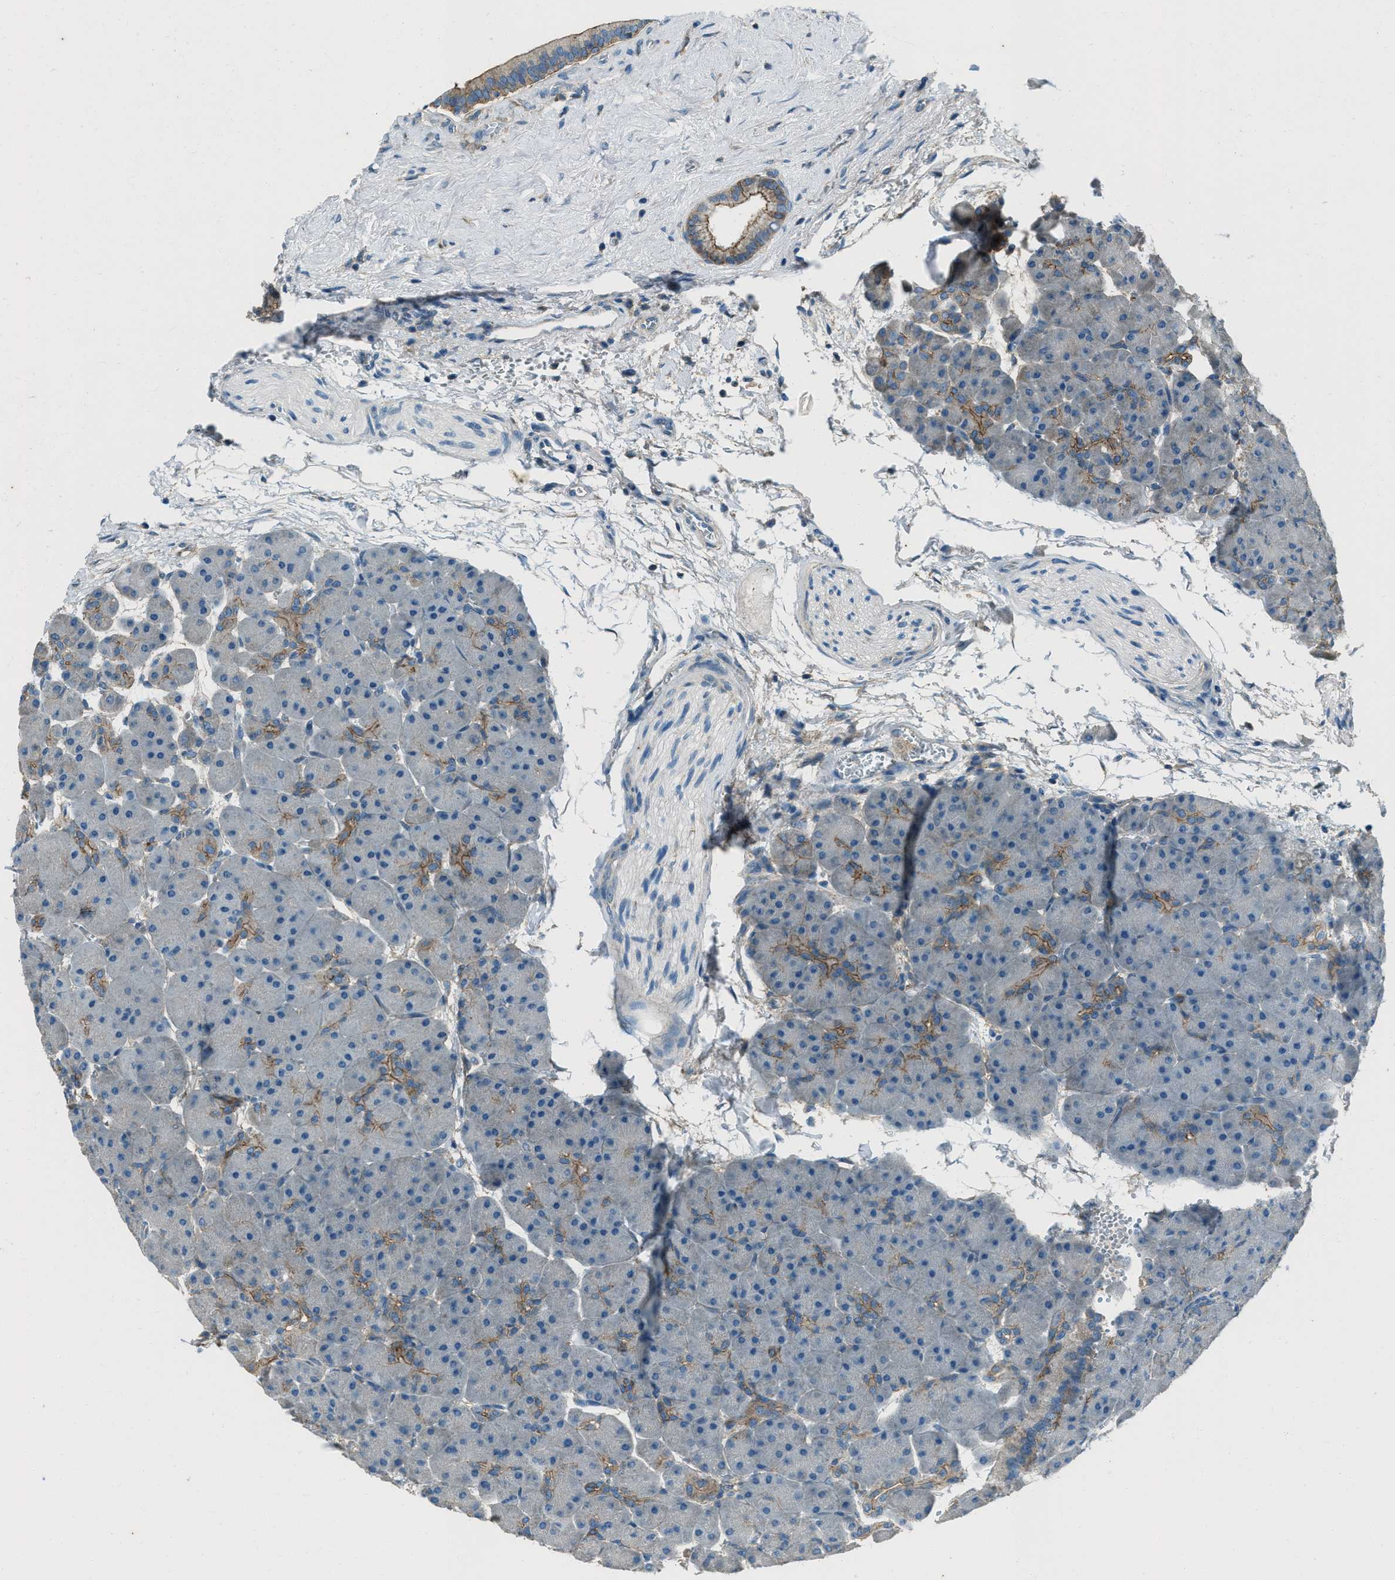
{"staining": {"intensity": "moderate", "quantity": "<25%", "location": "cytoplasmic/membranous"}, "tissue": "pancreas", "cell_type": "Exocrine glandular cells", "image_type": "normal", "snomed": [{"axis": "morphology", "description": "Normal tissue, NOS"}, {"axis": "topography", "description": "Pancreas"}], "caption": "DAB (3,3'-diaminobenzidine) immunohistochemical staining of unremarkable human pancreas displays moderate cytoplasmic/membranous protein staining in approximately <25% of exocrine glandular cells. (IHC, brightfield microscopy, high magnification).", "gene": "SVIL", "patient": {"sex": "male", "age": 66}}